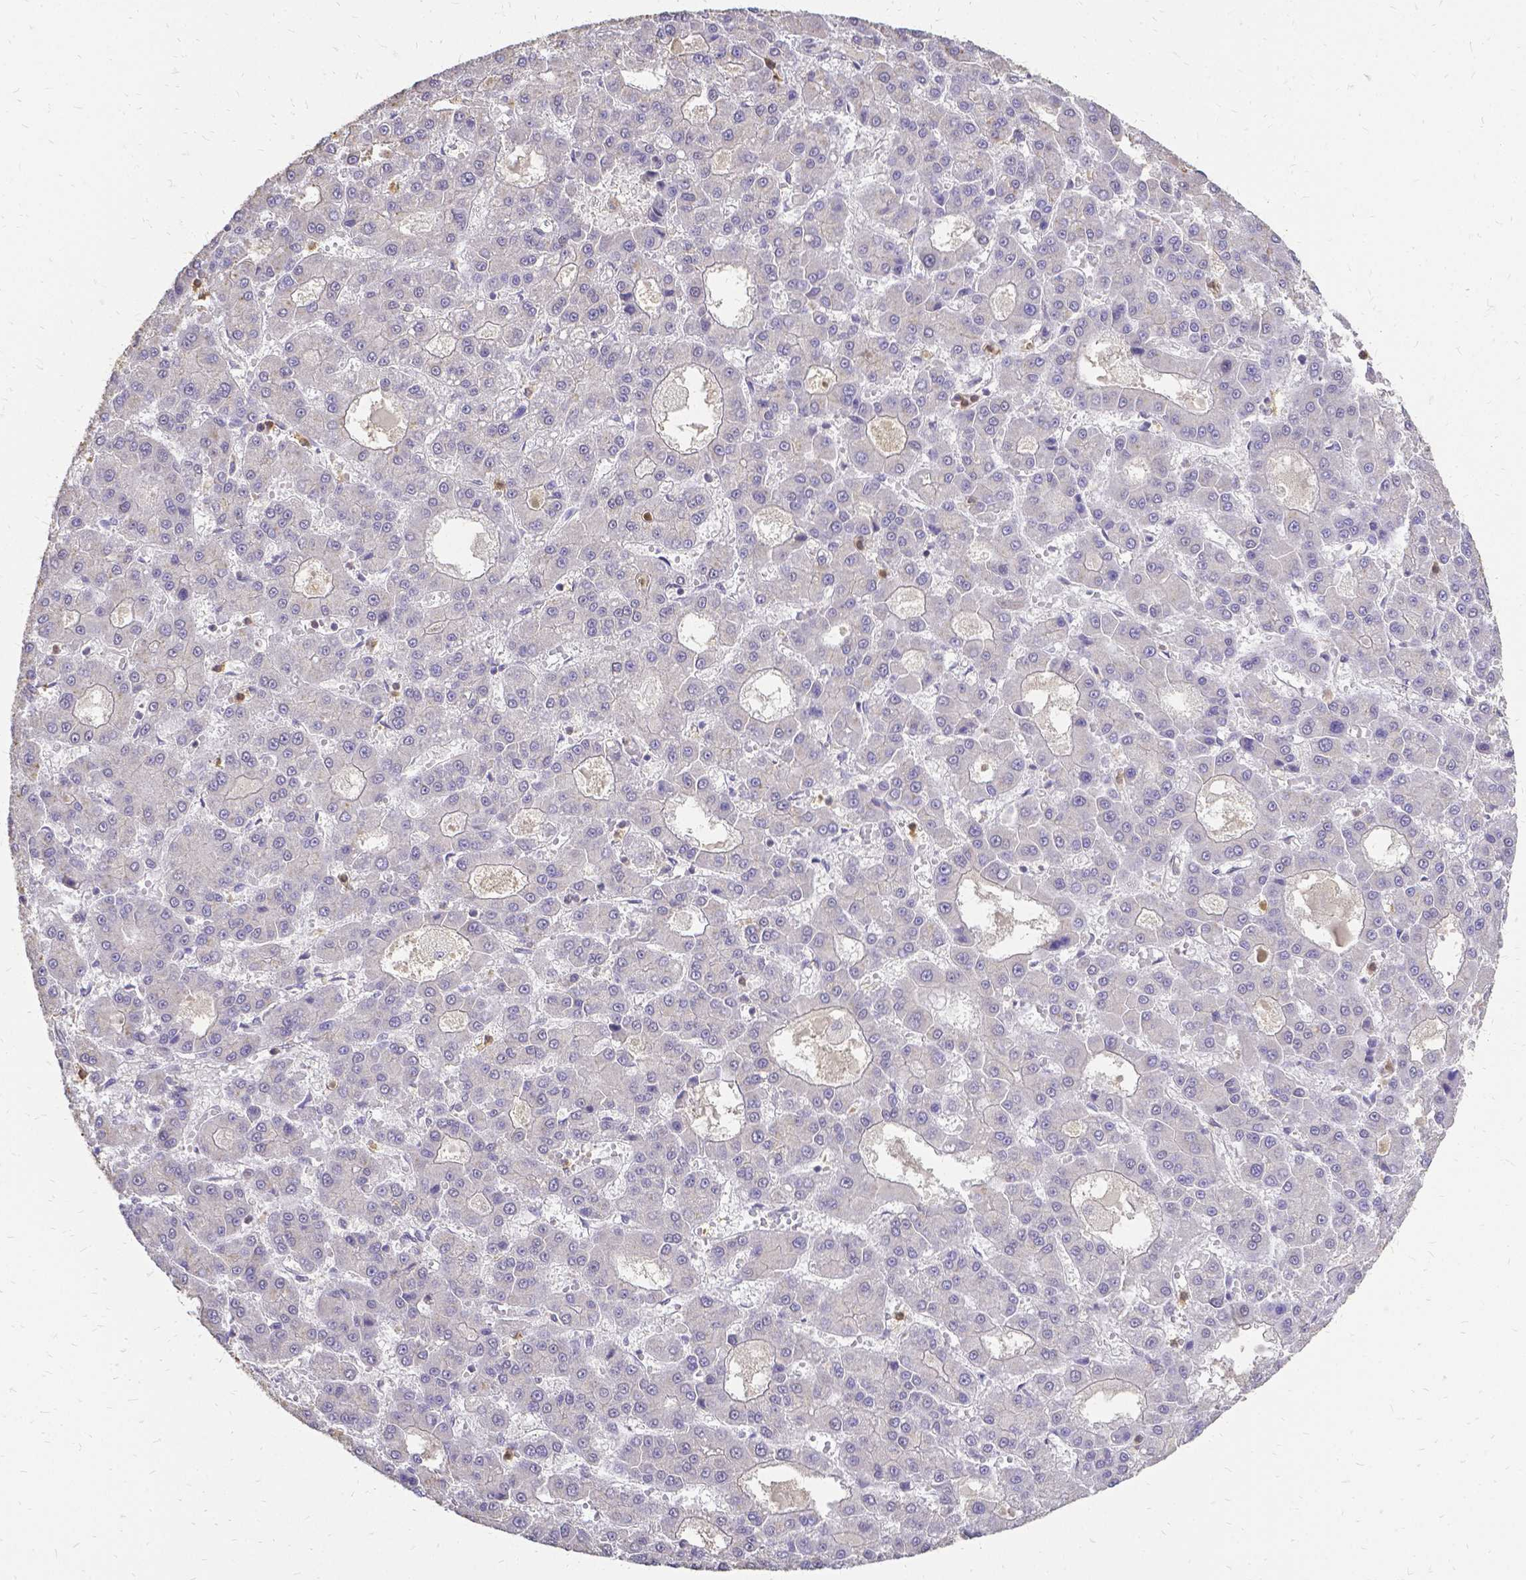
{"staining": {"intensity": "negative", "quantity": "none", "location": "none"}, "tissue": "liver cancer", "cell_type": "Tumor cells", "image_type": "cancer", "snomed": [{"axis": "morphology", "description": "Carcinoma, Hepatocellular, NOS"}, {"axis": "topography", "description": "Liver"}], "caption": "The histopathology image shows no staining of tumor cells in hepatocellular carcinoma (liver).", "gene": "CIB1", "patient": {"sex": "male", "age": 70}}